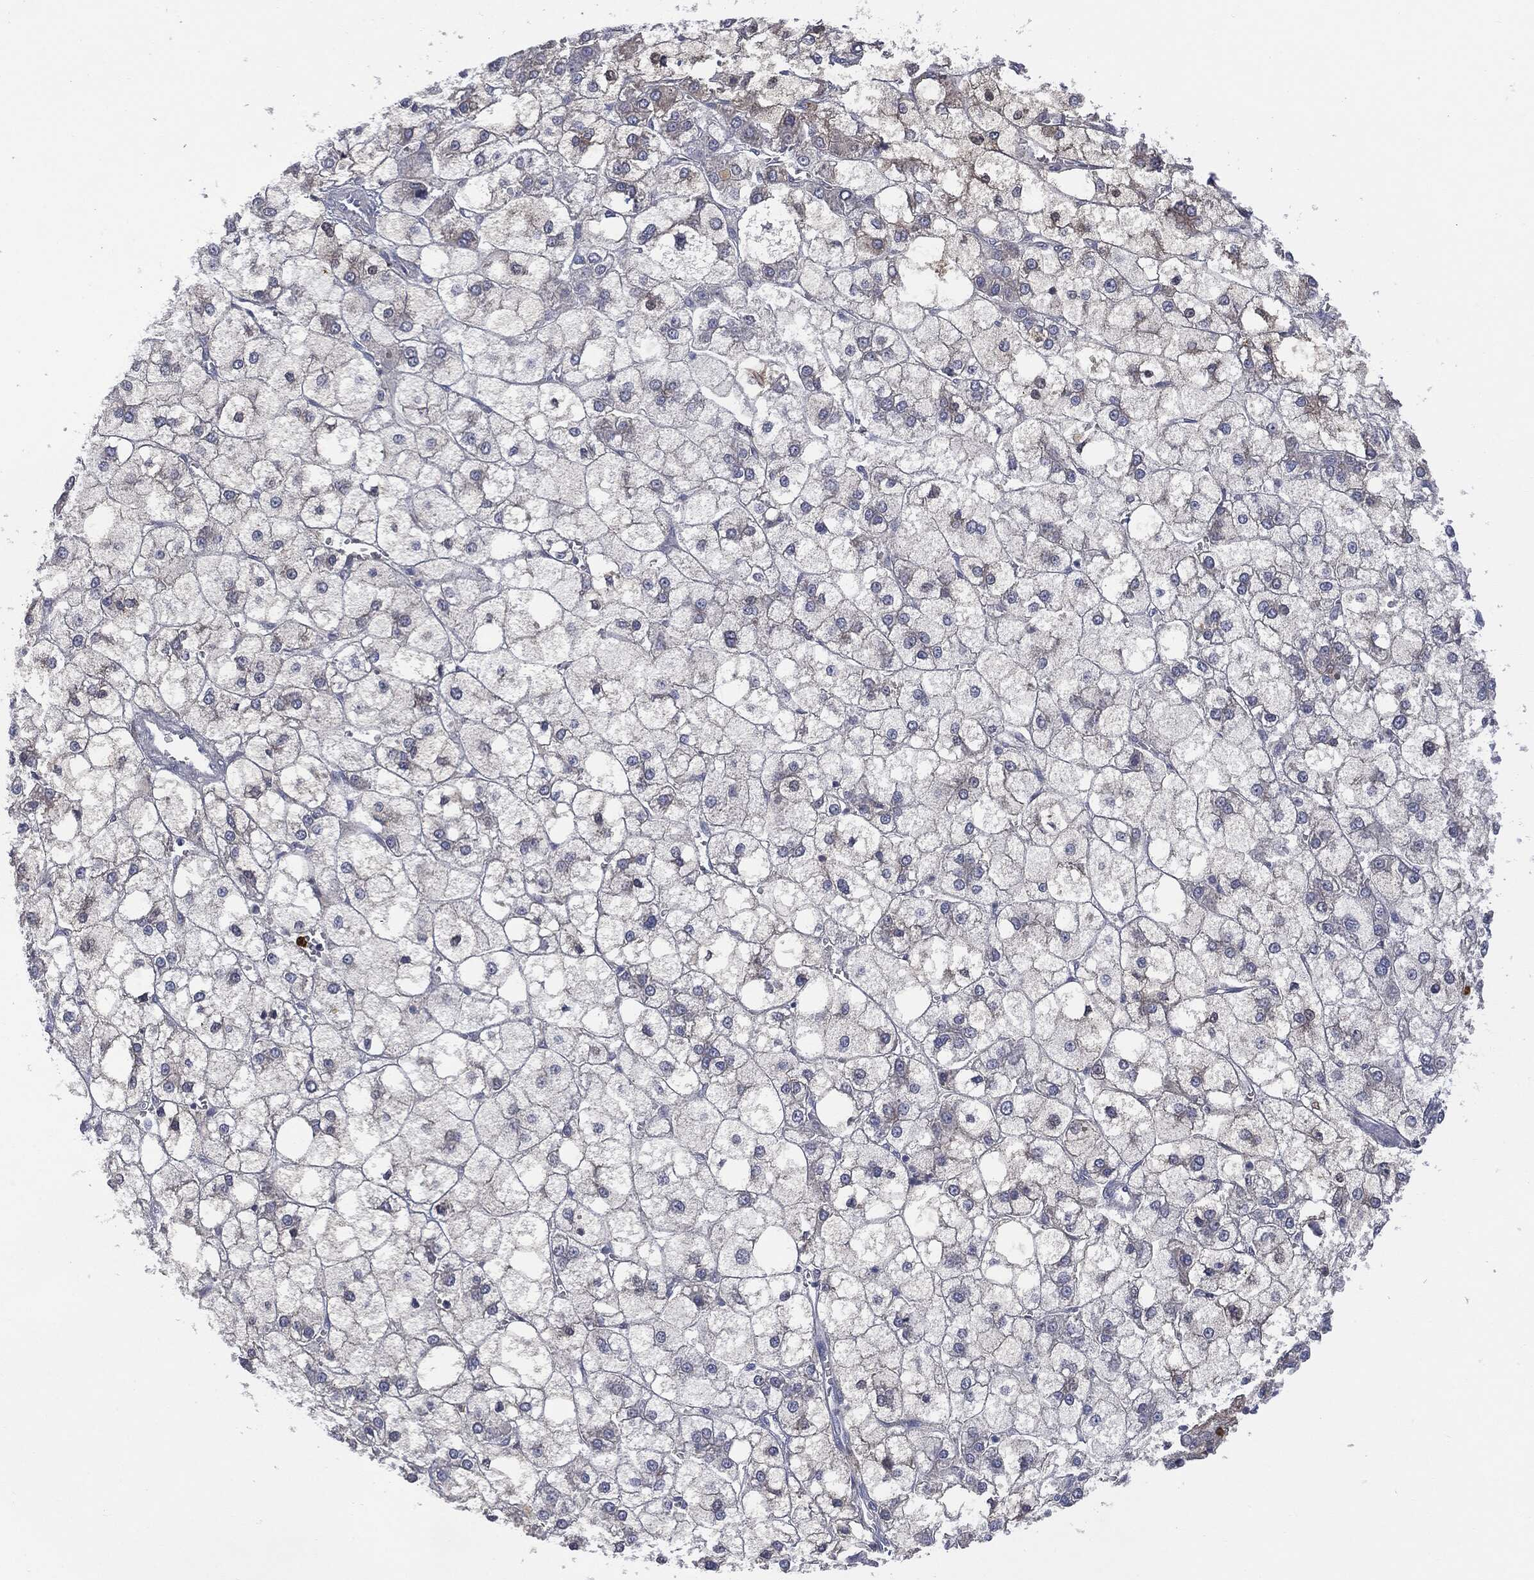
{"staining": {"intensity": "negative", "quantity": "none", "location": "none"}, "tissue": "liver cancer", "cell_type": "Tumor cells", "image_type": "cancer", "snomed": [{"axis": "morphology", "description": "Carcinoma, Hepatocellular, NOS"}, {"axis": "topography", "description": "Liver"}], "caption": "Tumor cells show no significant expression in liver cancer (hepatocellular carcinoma).", "gene": "BTK", "patient": {"sex": "female", "age": 73}}